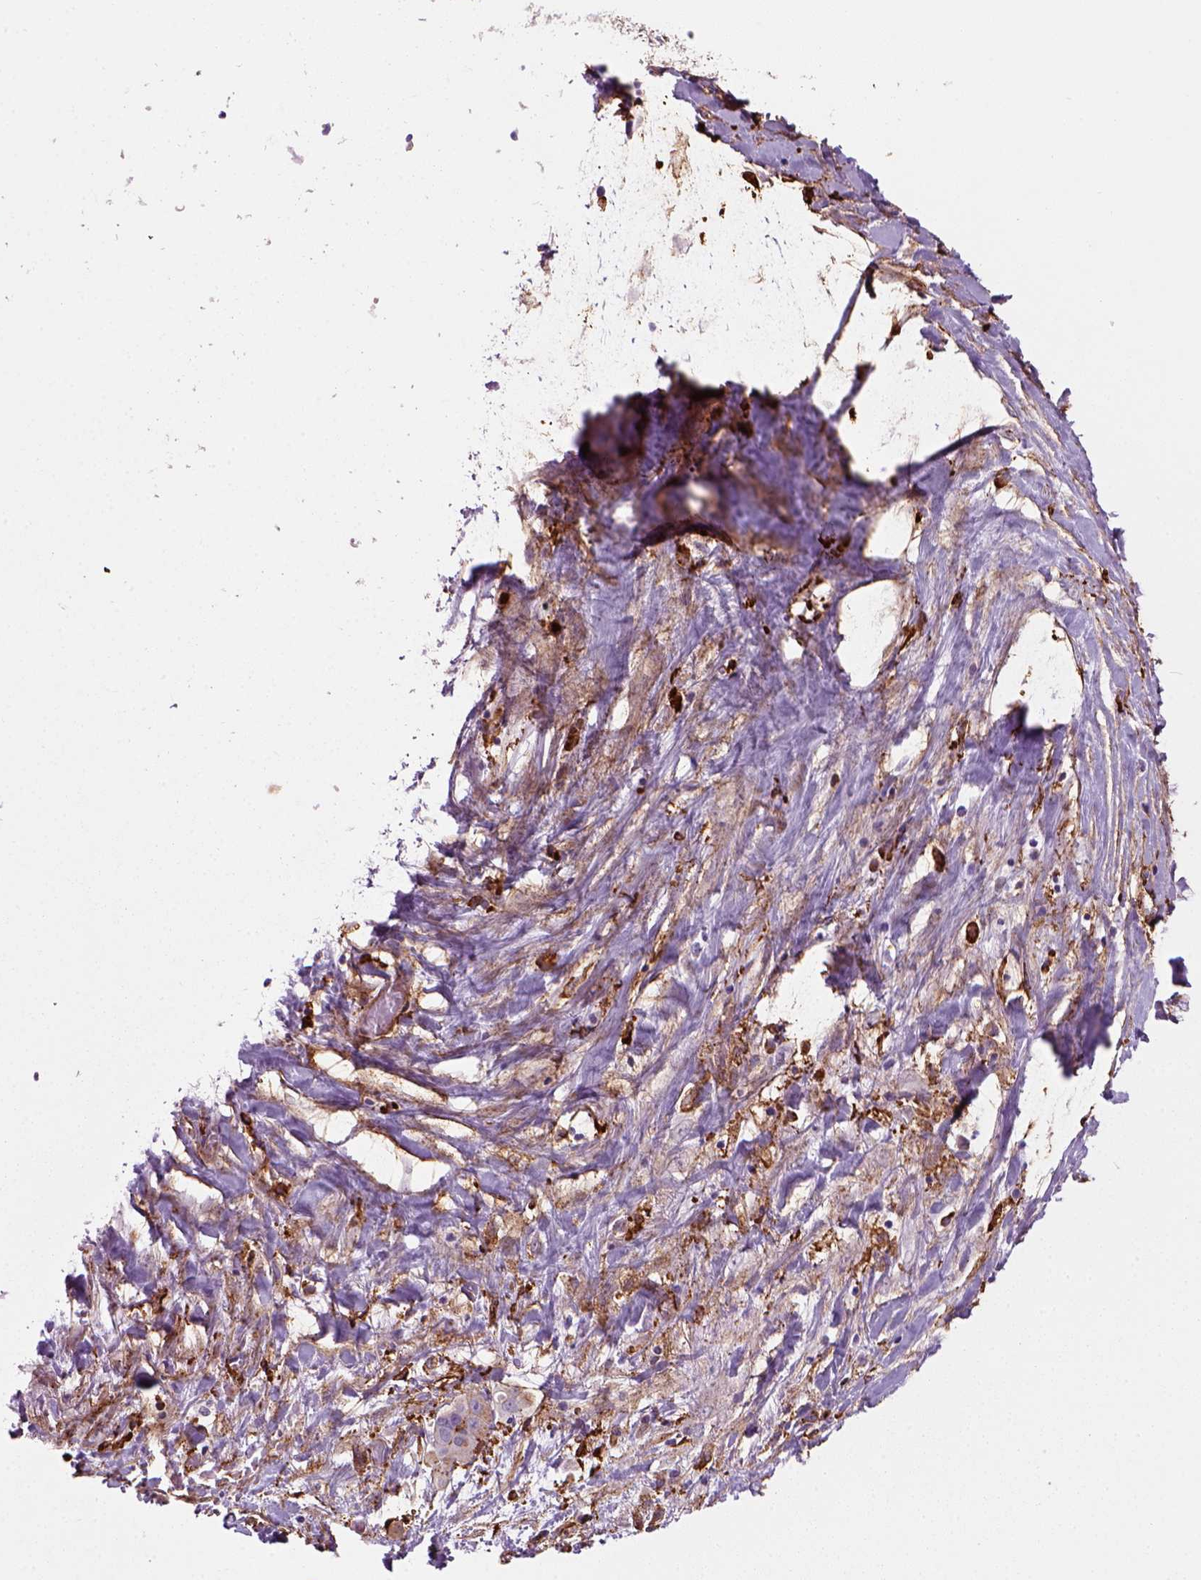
{"staining": {"intensity": "negative", "quantity": "none", "location": "none"}, "tissue": "liver cancer", "cell_type": "Tumor cells", "image_type": "cancer", "snomed": [{"axis": "morphology", "description": "Cholangiocarcinoma"}, {"axis": "topography", "description": "Liver"}], "caption": "Cholangiocarcinoma (liver) was stained to show a protein in brown. There is no significant staining in tumor cells. Brightfield microscopy of IHC stained with DAB (brown) and hematoxylin (blue), captured at high magnification.", "gene": "MARCKS", "patient": {"sex": "female", "age": 52}}